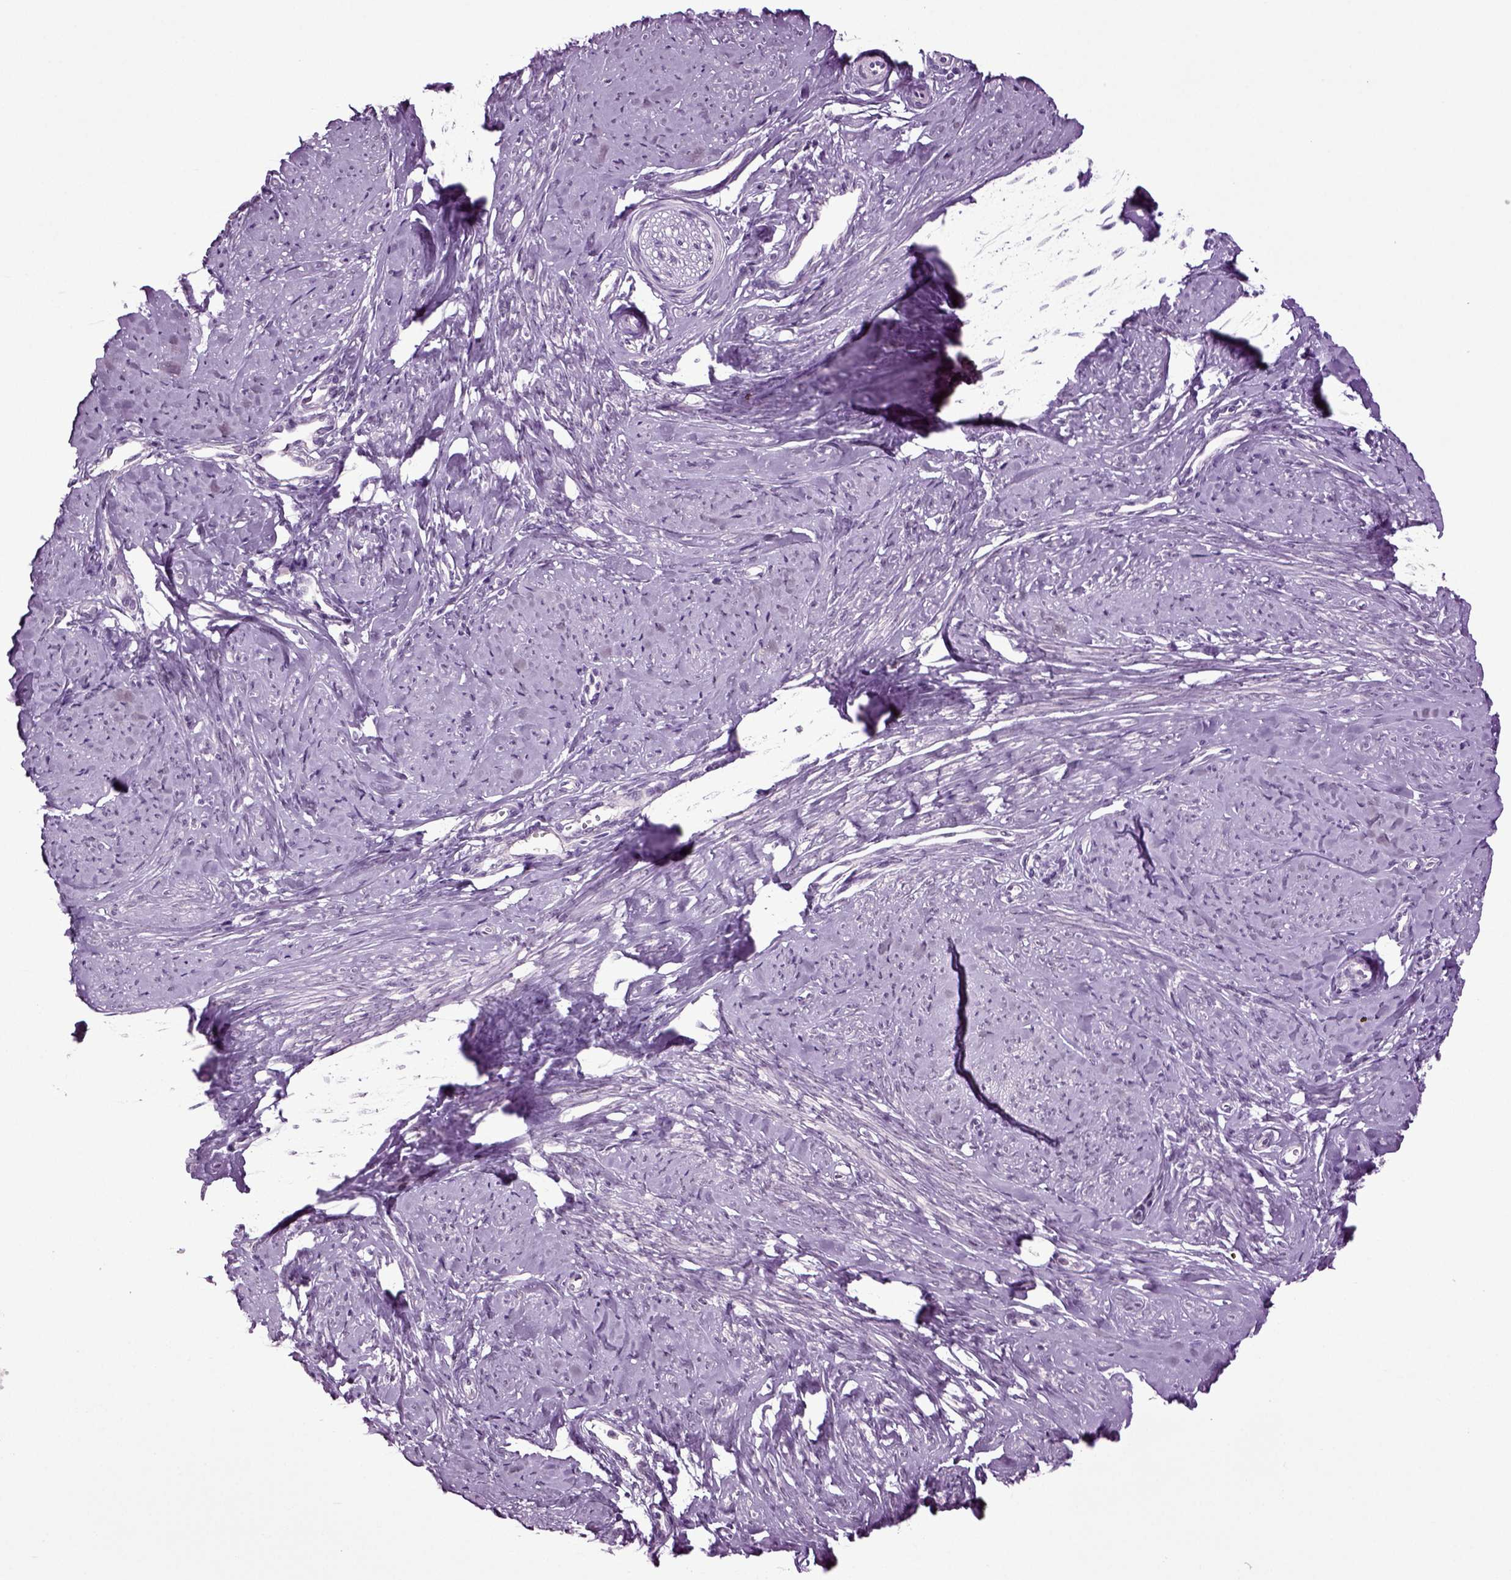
{"staining": {"intensity": "negative", "quantity": "none", "location": "none"}, "tissue": "smooth muscle", "cell_type": "Smooth muscle cells", "image_type": "normal", "snomed": [{"axis": "morphology", "description": "Normal tissue, NOS"}, {"axis": "topography", "description": "Smooth muscle"}], "caption": "High power microscopy micrograph of an IHC histopathology image of unremarkable smooth muscle, revealing no significant expression in smooth muscle cells.", "gene": "PLCH2", "patient": {"sex": "female", "age": 48}}